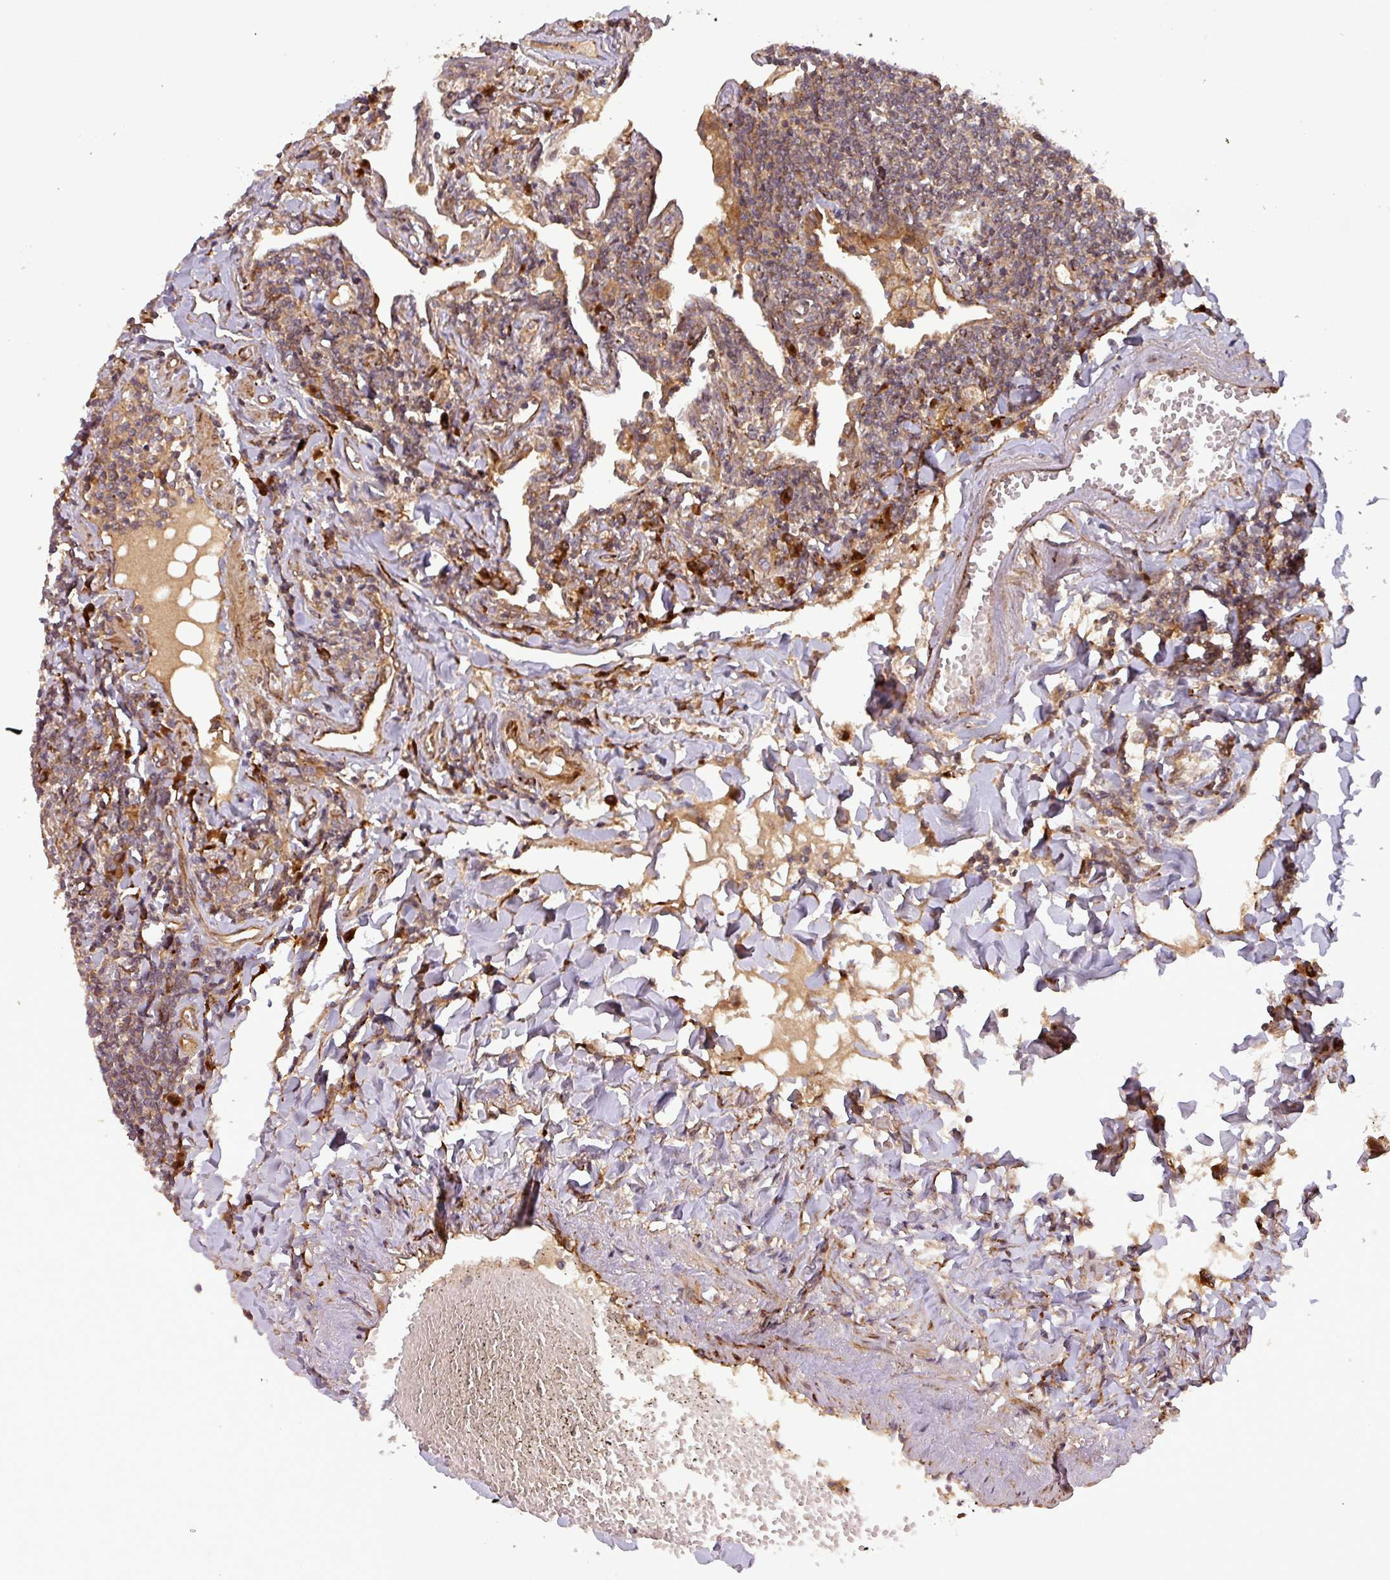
{"staining": {"intensity": "moderate", "quantity": ">75%", "location": "cytoplasmic/membranous"}, "tissue": "lymphoma", "cell_type": "Tumor cells", "image_type": "cancer", "snomed": [{"axis": "morphology", "description": "Malignant lymphoma, non-Hodgkin's type, Low grade"}, {"axis": "topography", "description": "Lung"}], "caption": "Lymphoma stained with a protein marker exhibits moderate staining in tumor cells.", "gene": "ART1", "patient": {"sex": "female", "age": 71}}